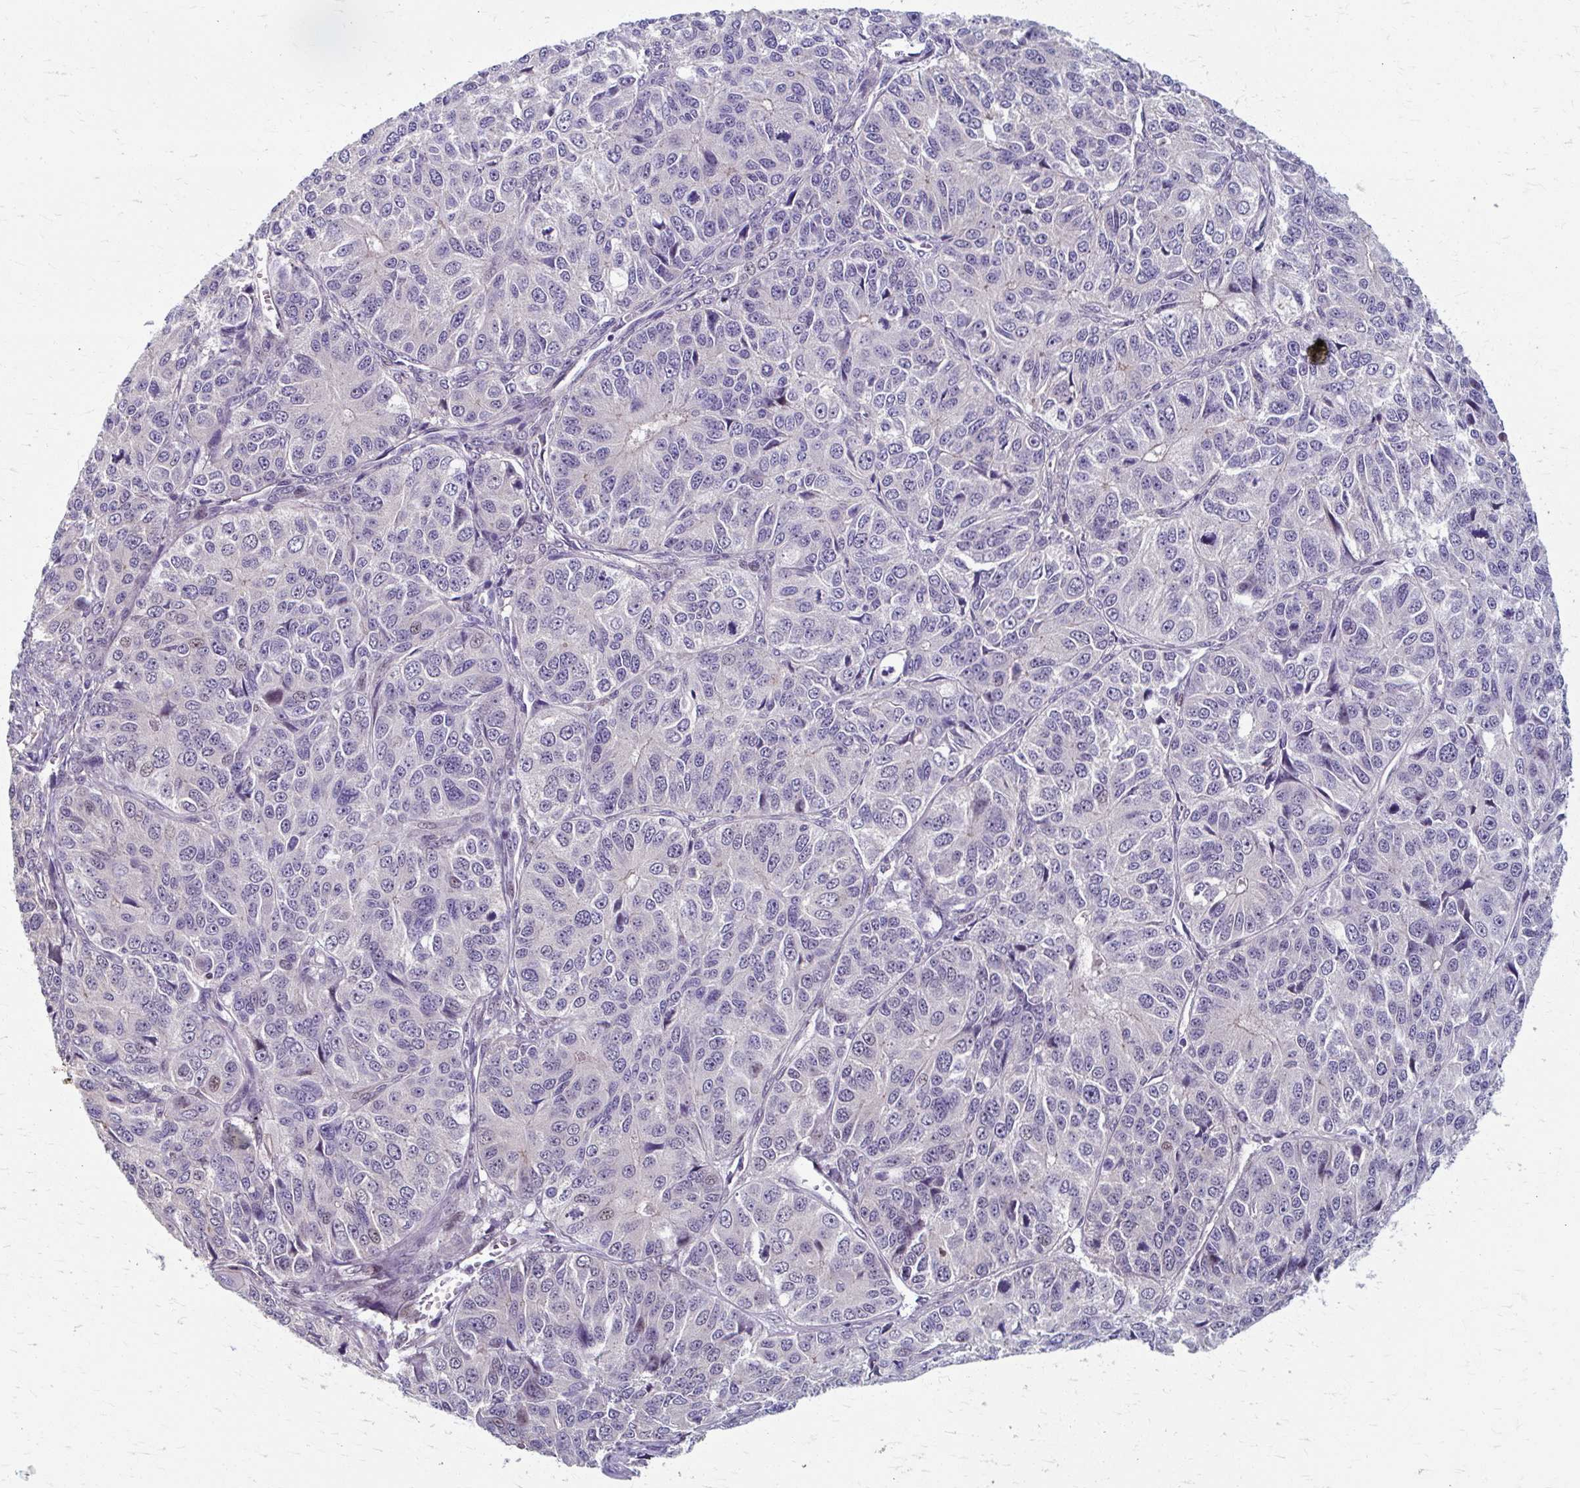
{"staining": {"intensity": "negative", "quantity": "none", "location": "none"}, "tissue": "ovarian cancer", "cell_type": "Tumor cells", "image_type": "cancer", "snomed": [{"axis": "morphology", "description": "Carcinoma, endometroid"}, {"axis": "topography", "description": "Ovary"}], "caption": "Immunohistochemistry micrograph of neoplastic tissue: human ovarian cancer (endometroid carcinoma) stained with DAB (3,3'-diaminobenzidine) demonstrates no significant protein expression in tumor cells.", "gene": "ZNF555", "patient": {"sex": "female", "age": 51}}